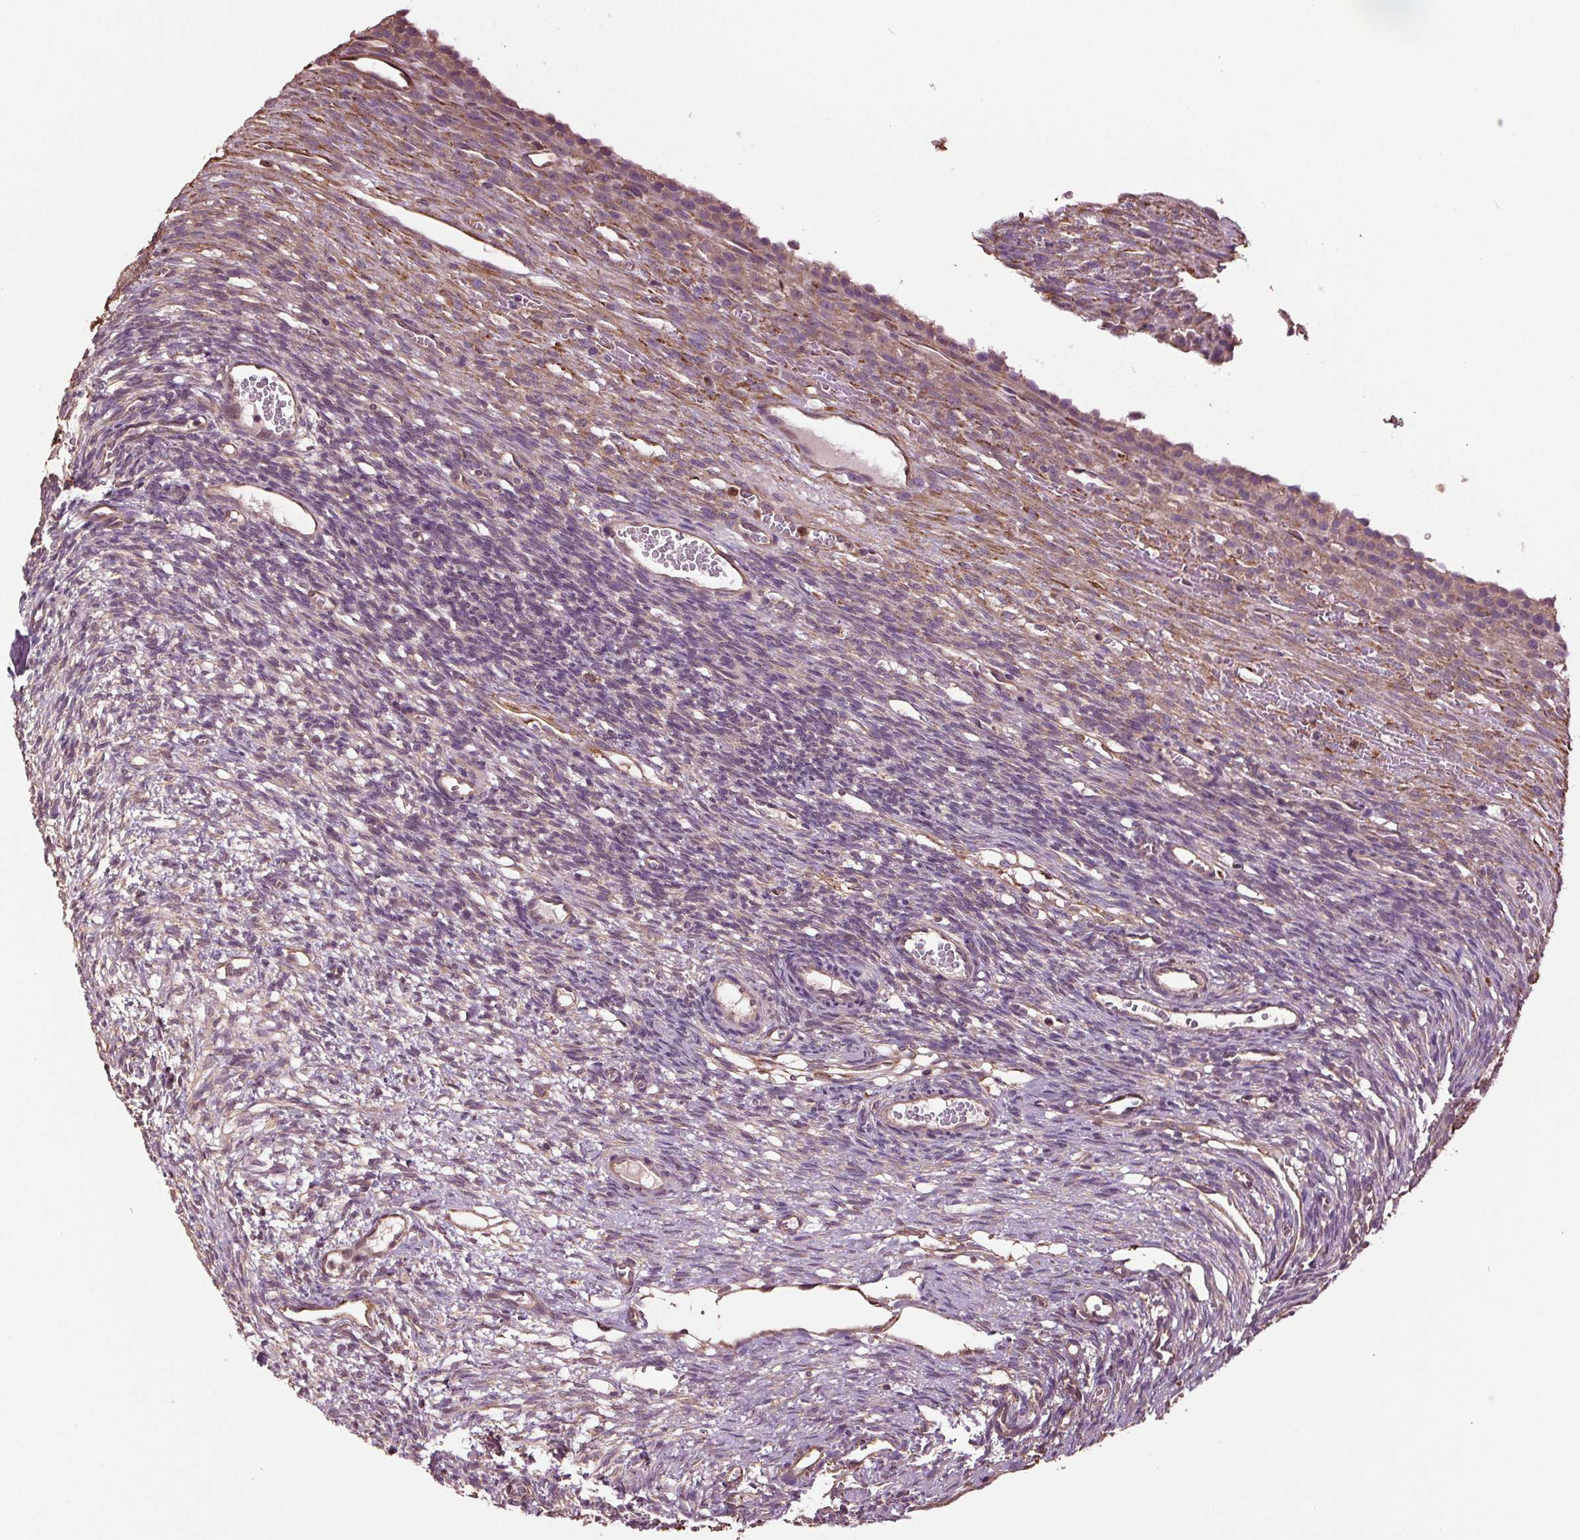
{"staining": {"intensity": "weak", "quantity": "<25%", "location": "cytoplasmic/membranous"}, "tissue": "ovary", "cell_type": "Ovarian stroma cells", "image_type": "normal", "snomed": [{"axis": "morphology", "description": "Normal tissue, NOS"}, {"axis": "topography", "description": "Ovary"}], "caption": "Ovarian stroma cells show no significant expression in unremarkable ovary. (Brightfield microscopy of DAB IHC at high magnification).", "gene": "RNPEP", "patient": {"sex": "female", "age": 34}}